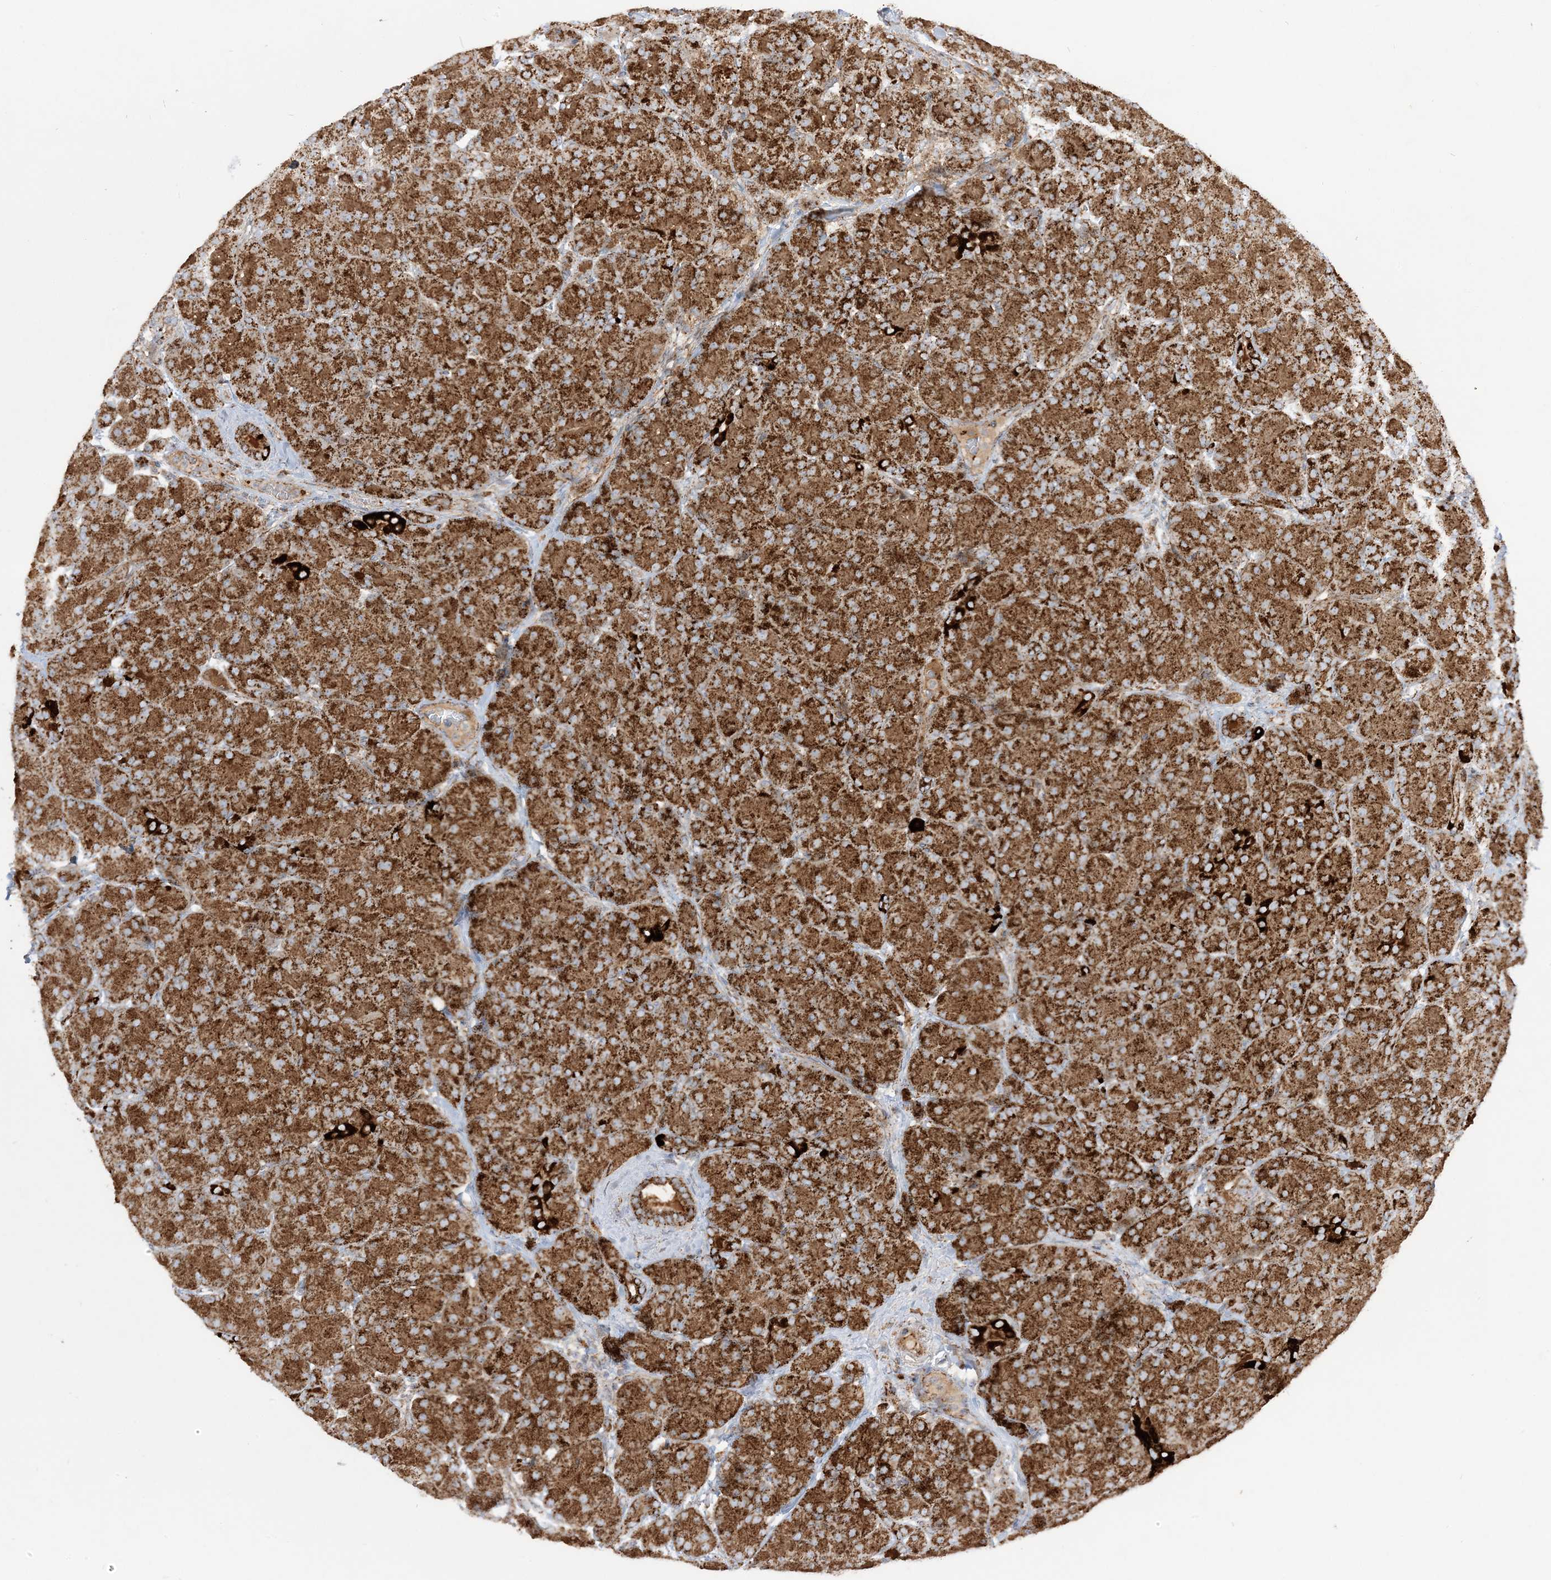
{"staining": {"intensity": "strong", "quantity": ">75%", "location": "cytoplasmic/membranous"}, "tissue": "pancreas", "cell_type": "Exocrine glandular cells", "image_type": "normal", "snomed": [{"axis": "morphology", "description": "Normal tissue, NOS"}, {"axis": "topography", "description": "Pancreas"}], "caption": "Pancreas stained with IHC demonstrates strong cytoplasmic/membranous expression in about >75% of exocrine glandular cells. (Brightfield microscopy of DAB IHC at high magnification).", "gene": "NDUFAF3", "patient": {"sex": "male", "age": 66}}